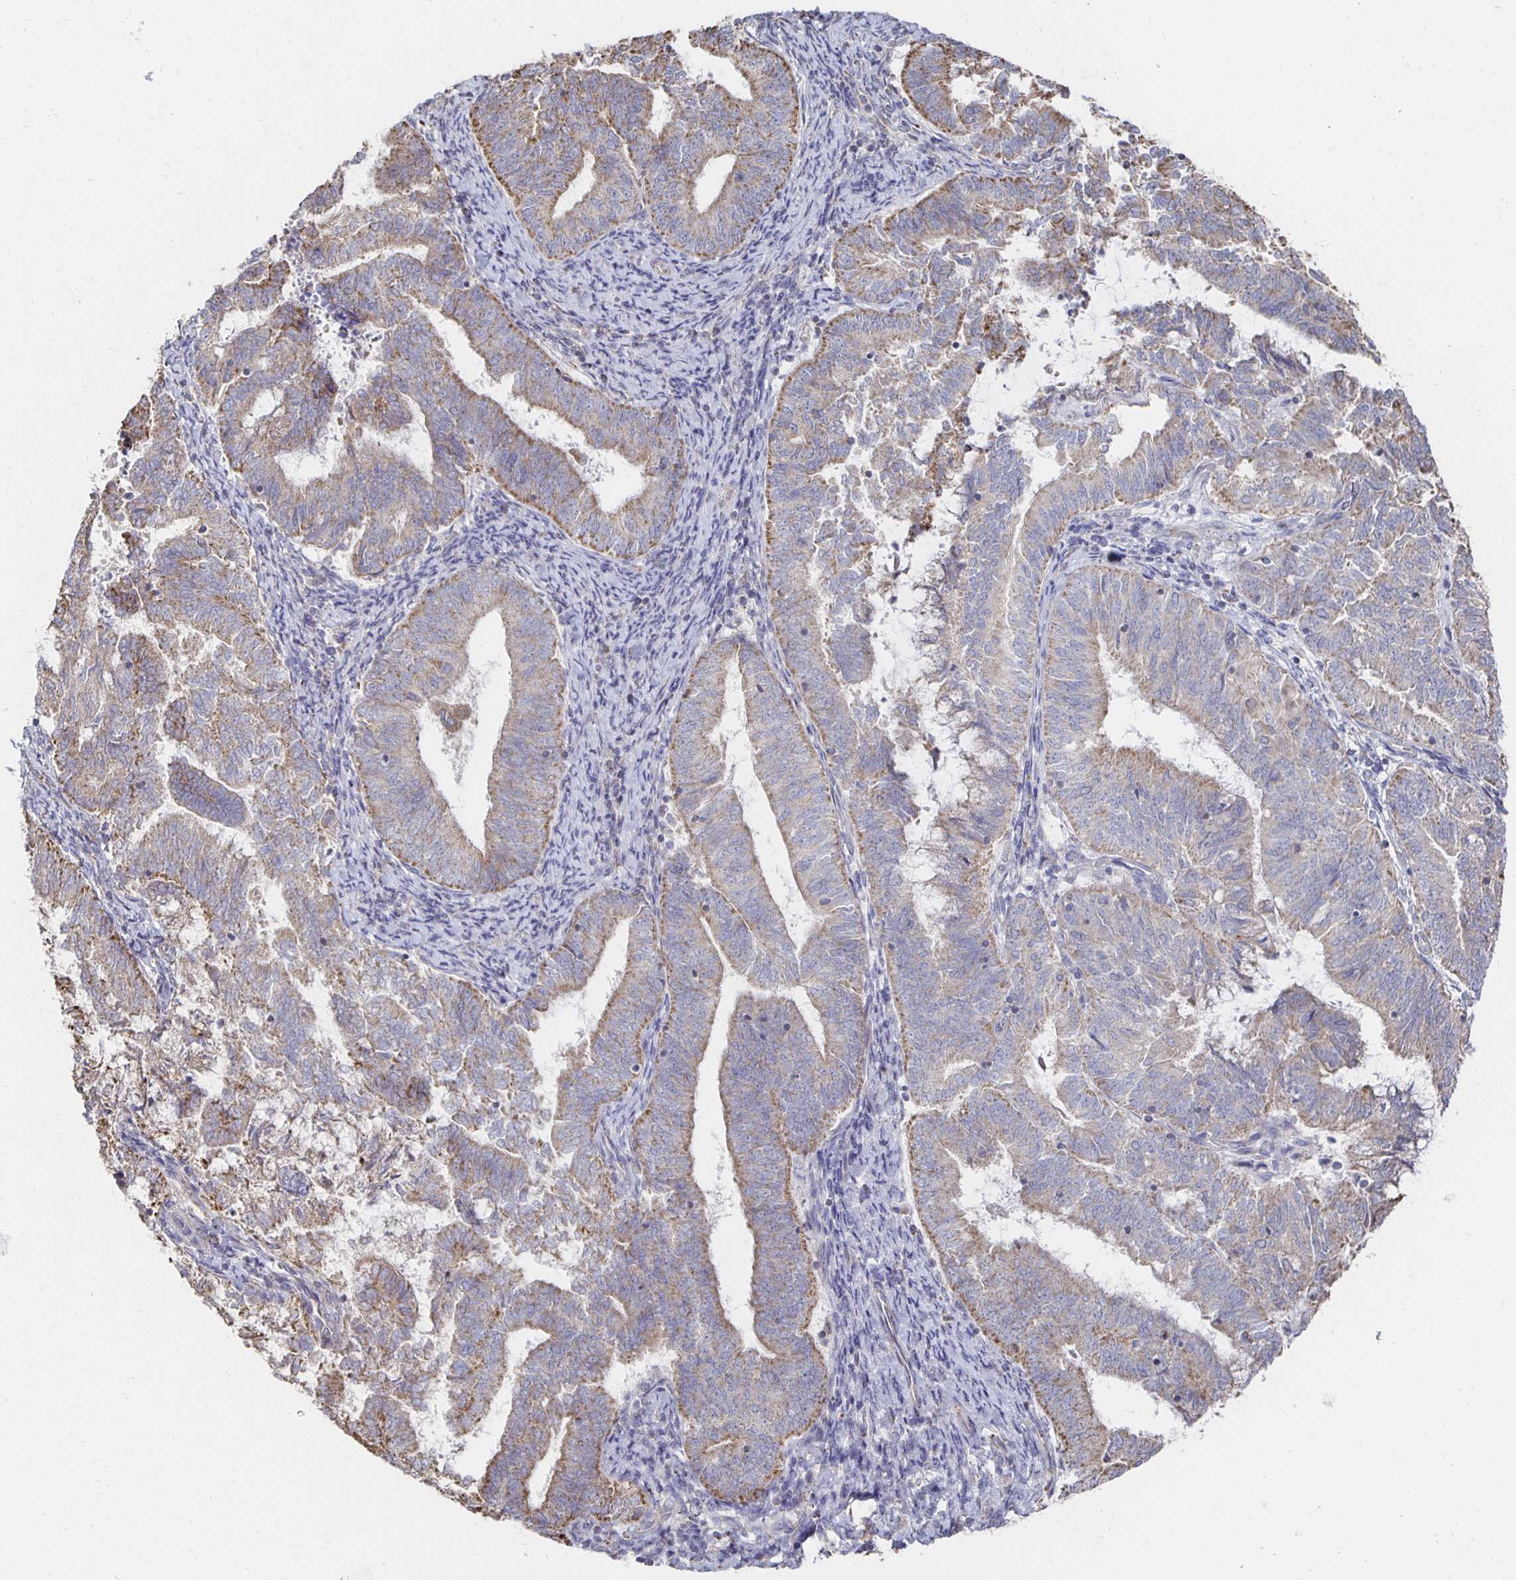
{"staining": {"intensity": "moderate", "quantity": "25%-75%", "location": "cytoplasmic/membranous"}, "tissue": "endometrial cancer", "cell_type": "Tumor cells", "image_type": "cancer", "snomed": [{"axis": "morphology", "description": "Adenocarcinoma, NOS"}, {"axis": "topography", "description": "Endometrium"}], "caption": "Moderate cytoplasmic/membranous protein staining is seen in about 25%-75% of tumor cells in endometrial cancer.", "gene": "NKX2-8", "patient": {"sex": "female", "age": 65}}